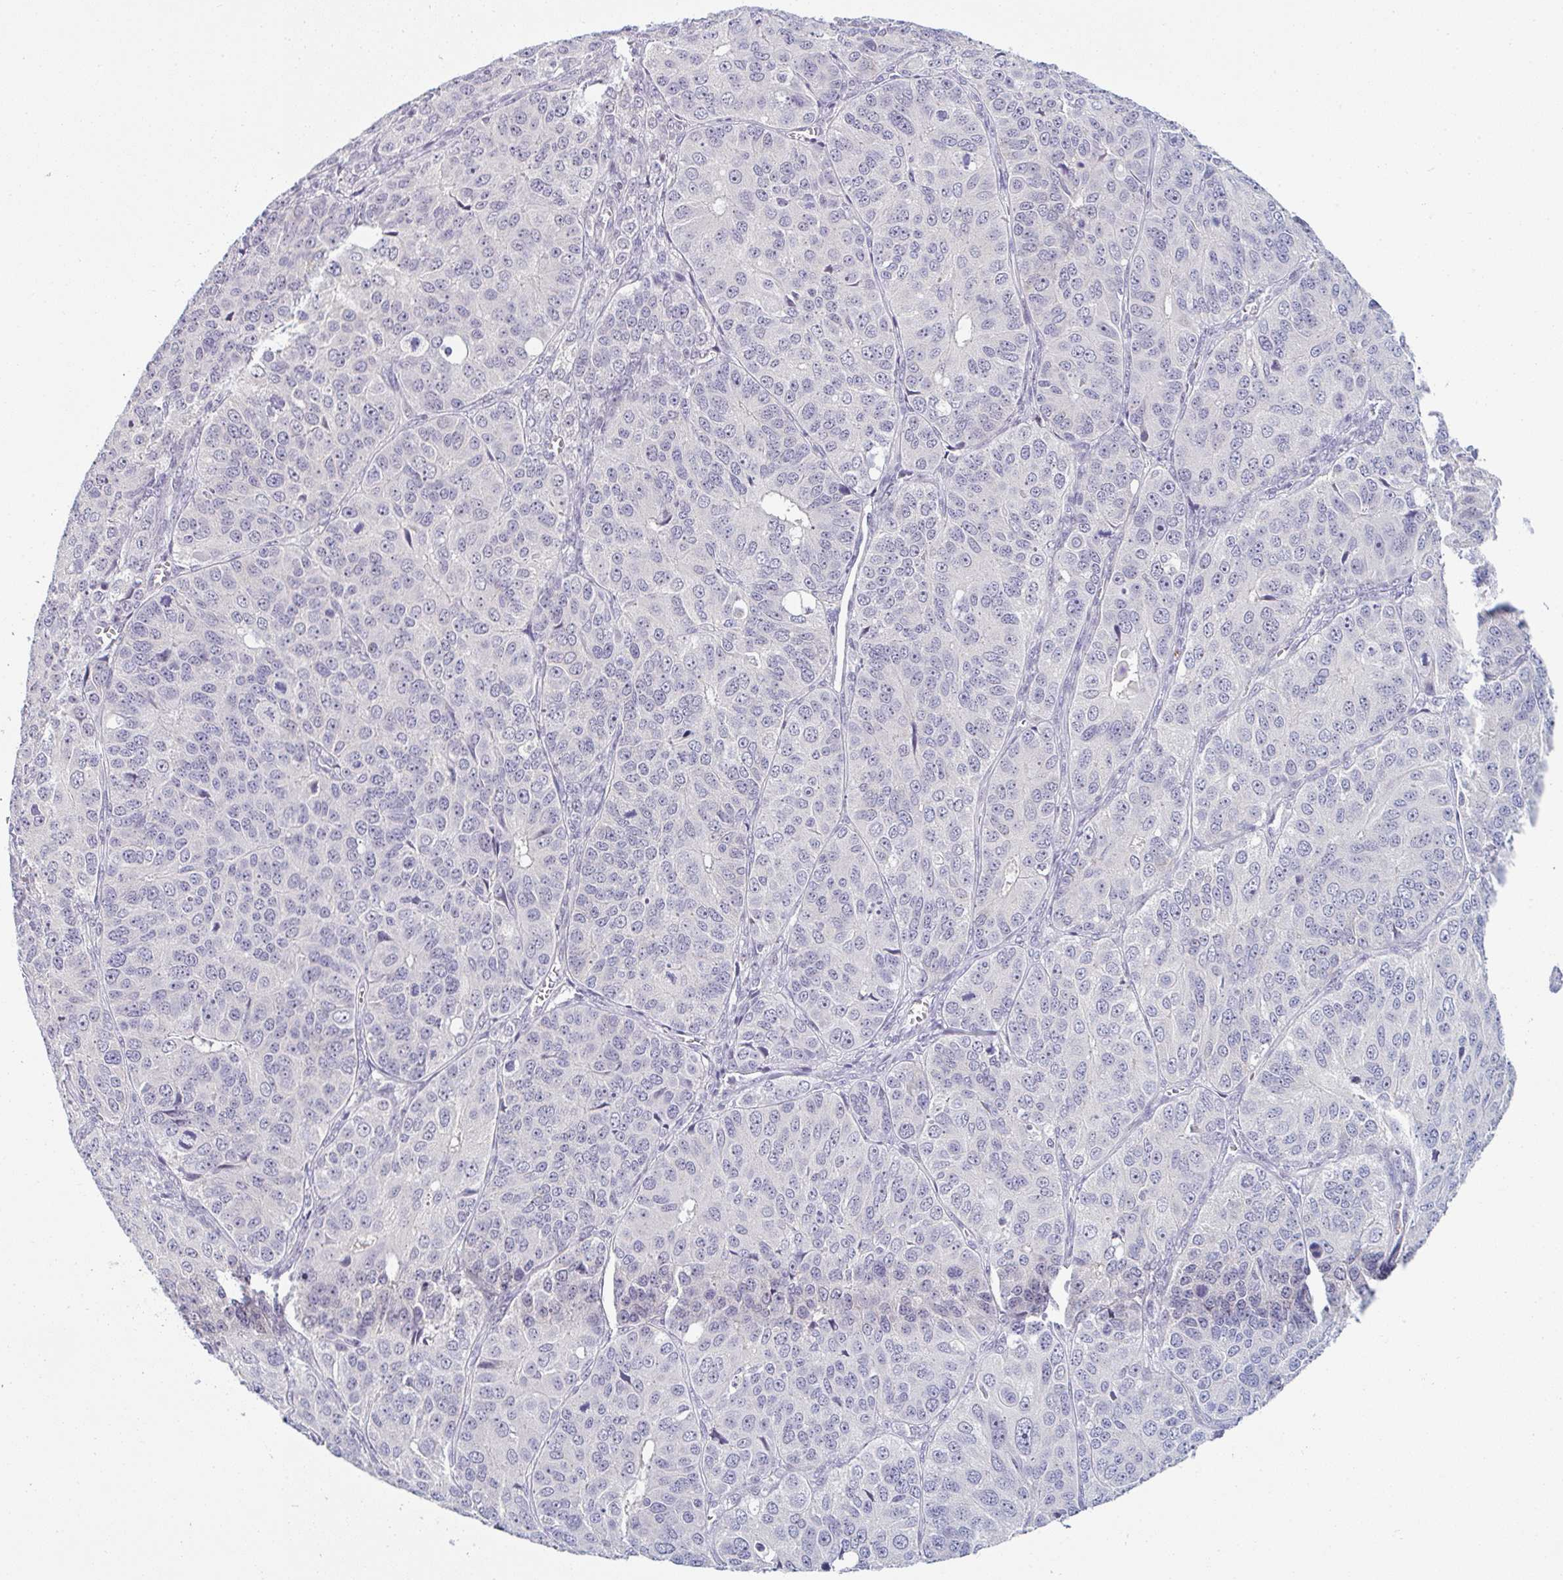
{"staining": {"intensity": "negative", "quantity": "none", "location": "none"}, "tissue": "ovarian cancer", "cell_type": "Tumor cells", "image_type": "cancer", "snomed": [{"axis": "morphology", "description": "Carcinoma, endometroid"}, {"axis": "topography", "description": "Ovary"}], "caption": "Tumor cells show no significant protein staining in endometroid carcinoma (ovarian). (DAB (3,3'-diaminobenzidine) immunohistochemistry, high magnification).", "gene": "PPFIA4", "patient": {"sex": "female", "age": 51}}